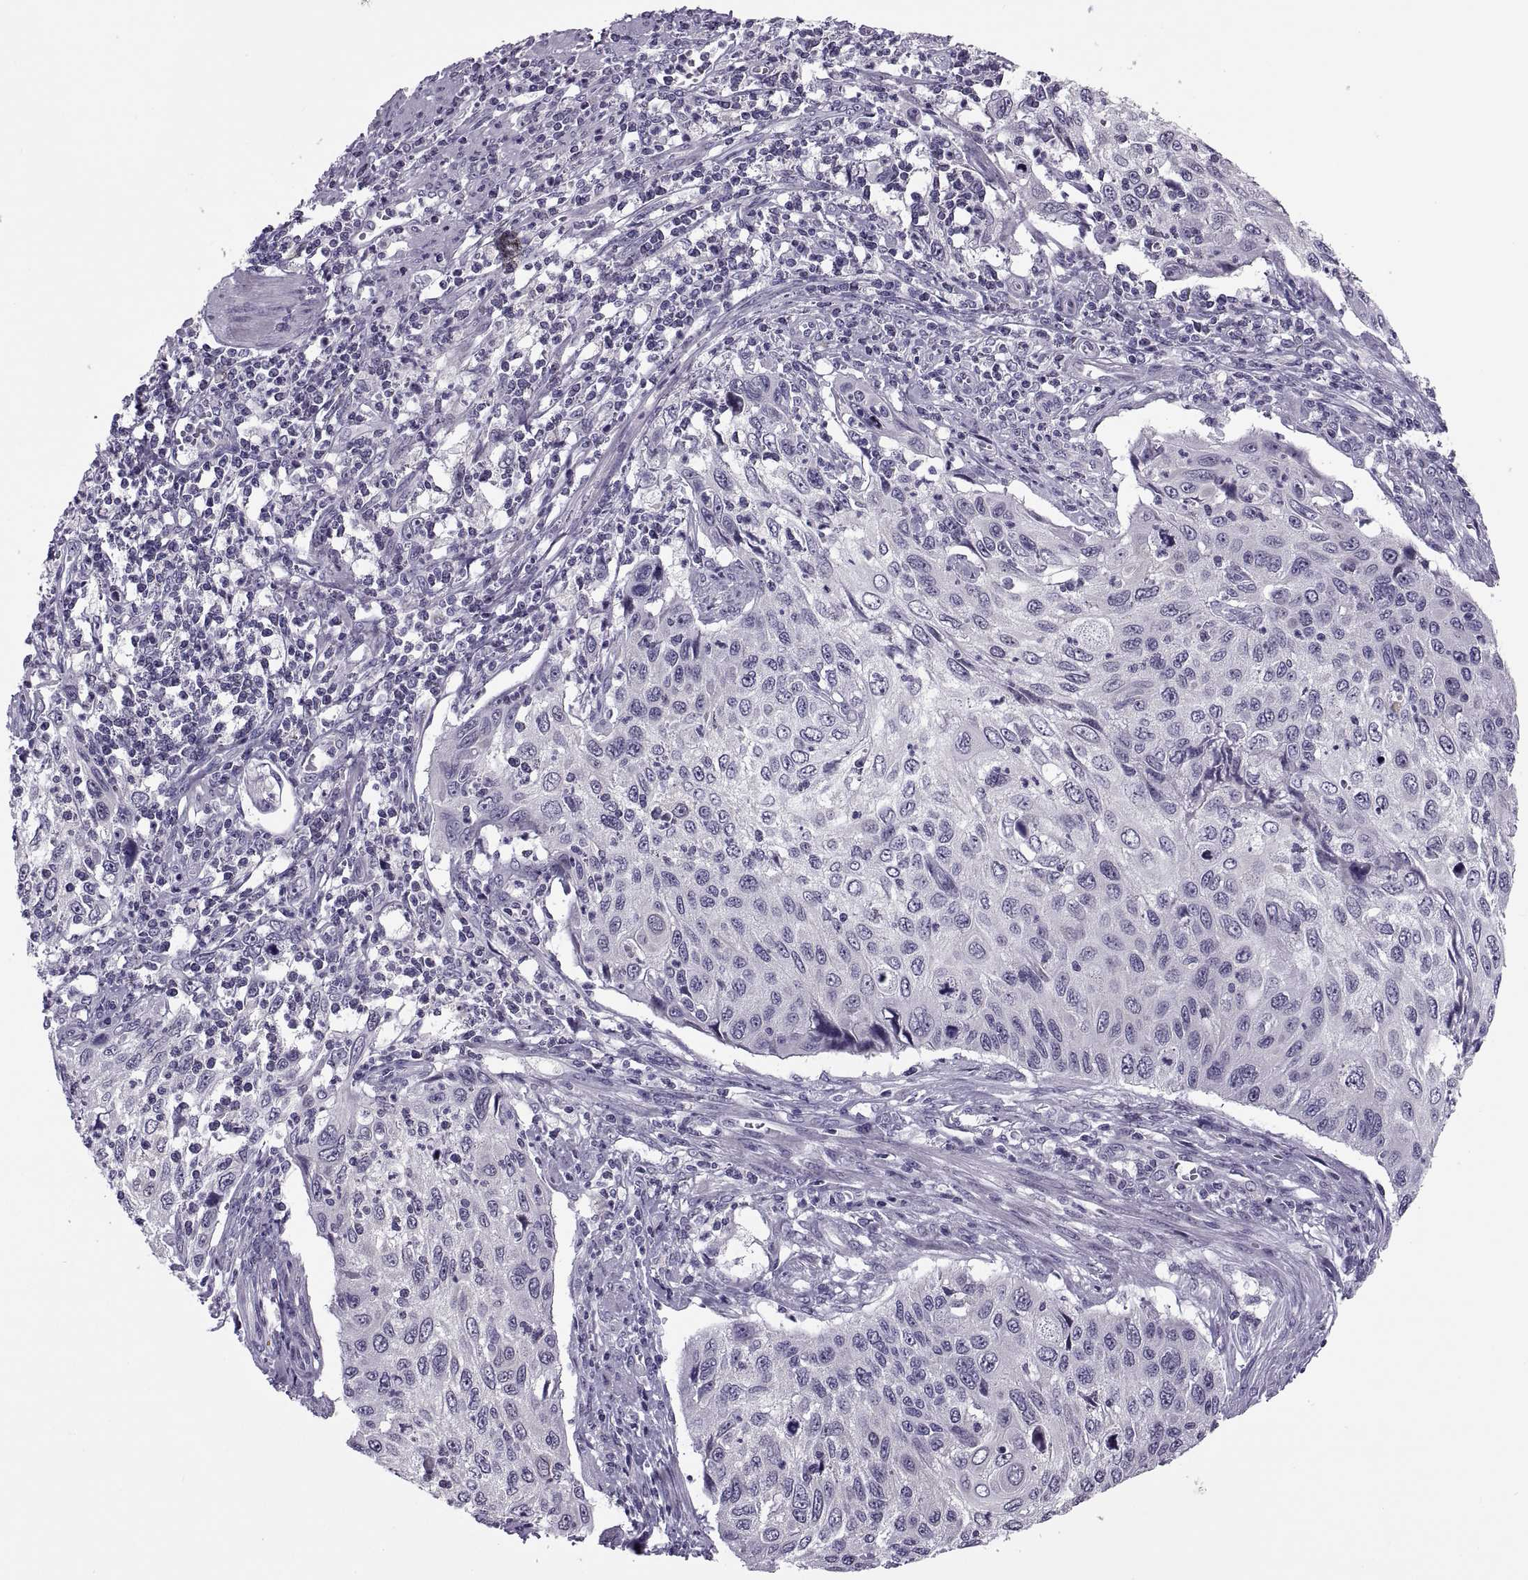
{"staining": {"intensity": "negative", "quantity": "none", "location": "none"}, "tissue": "cervical cancer", "cell_type": "Tumor cells", "image_type": "cancer", "snomed": [{"axis": "morphology", "description": "Squamous cell carcinoma, NOS"}, {"axis": "topography", "description": "Cervix"}], "caption": "The photomicrograph exhibits no staining of tumor cells in cervical cancer (squamous cell carcinoma).", "gene": "MAGEB1", "patient": {"sex": "female", "age": 70}}